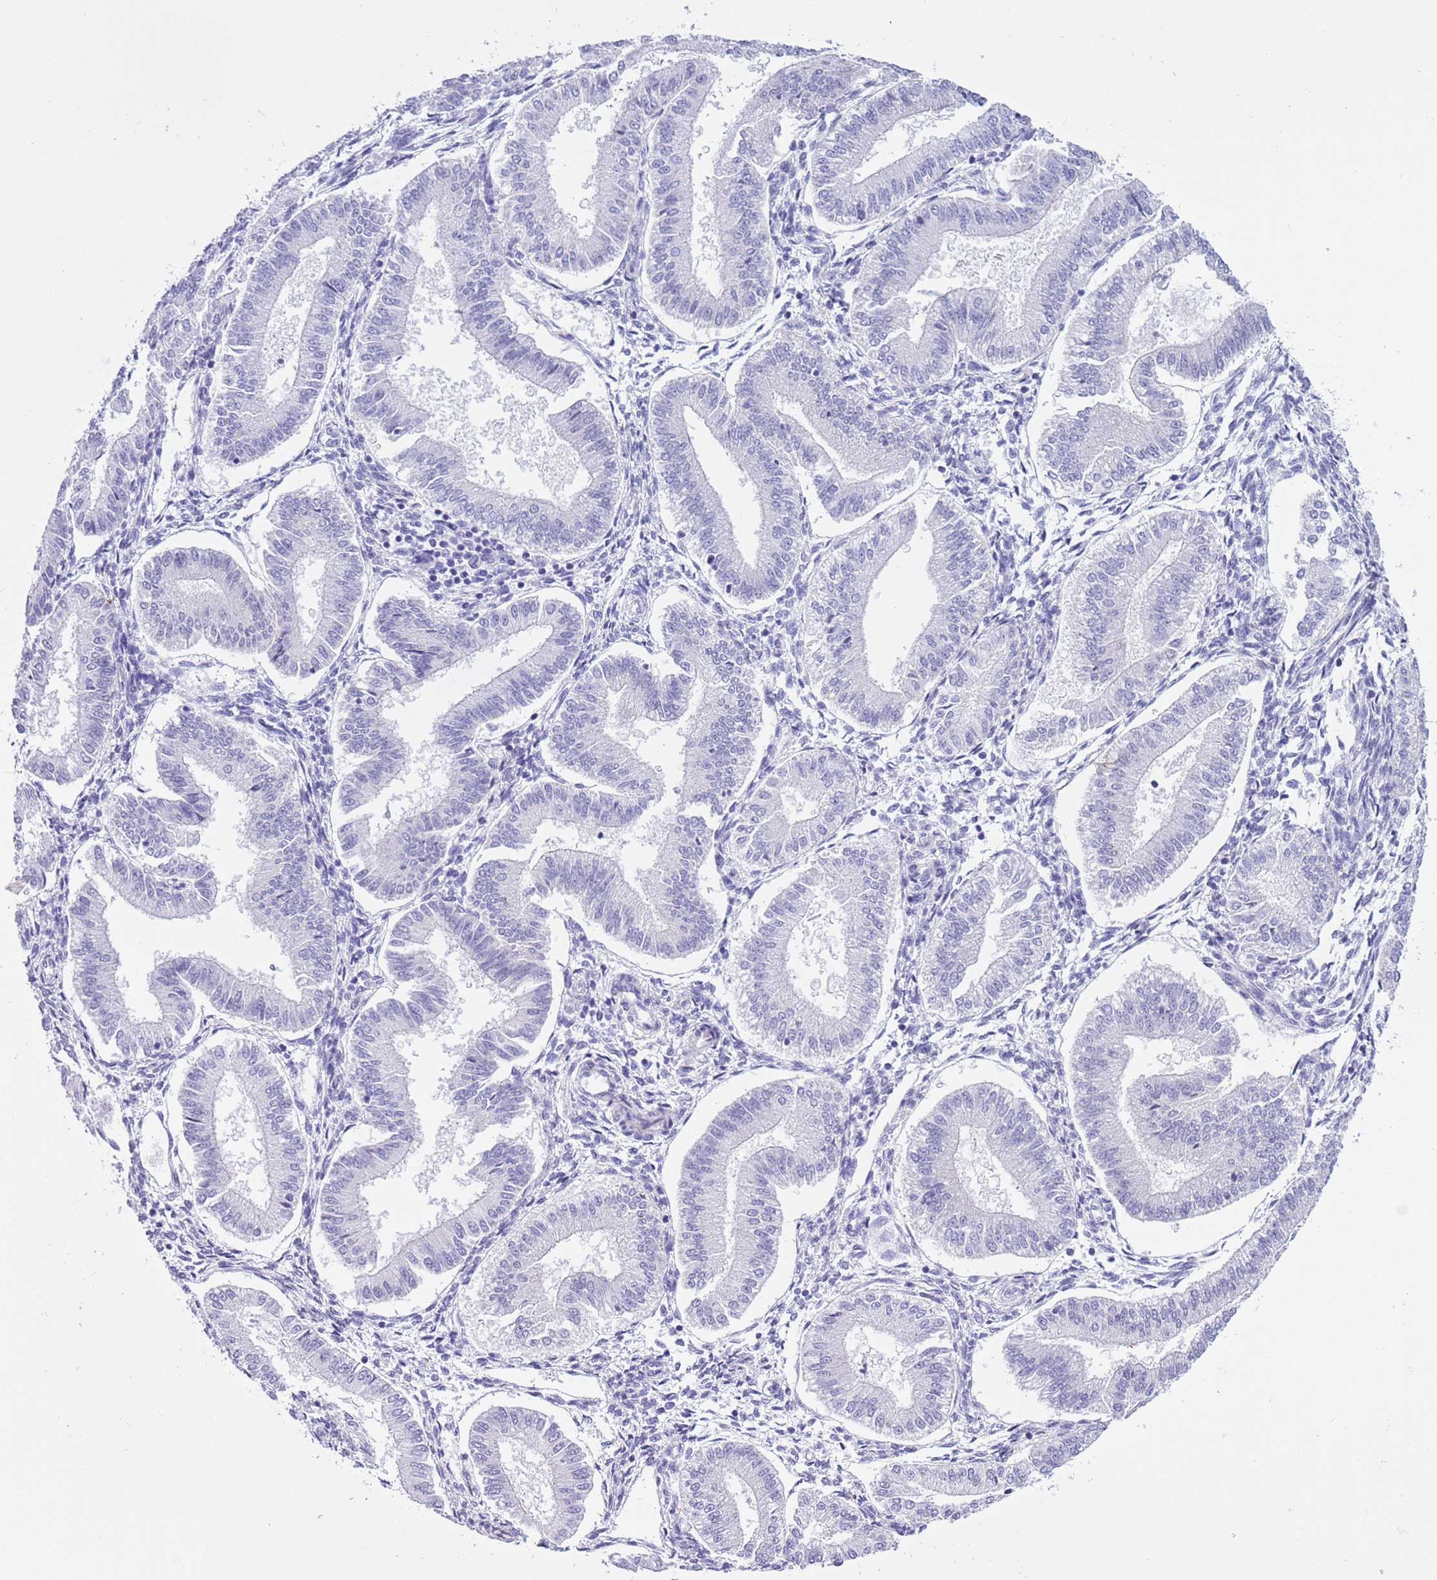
{"staining": {"intensity": "negative", "quantity": "none", "location": "none"}, "tissue": "endometrium", "cell_type": "Cells in endometrial stroma", "image_type": "normal", "snomed": [{"axis": "morphology", "description": "Normal tissue, NOS"}, {"axis": "topography", "description": "Endometrium"}], "caption": "Cells in endometrial stroma are negative for brown protein staining in normal endometrium. (DAB immunohistochemistry with hematoxylin counter stain).", "gene": "NET1", "patient": {"sex": "female", "age": 39}}